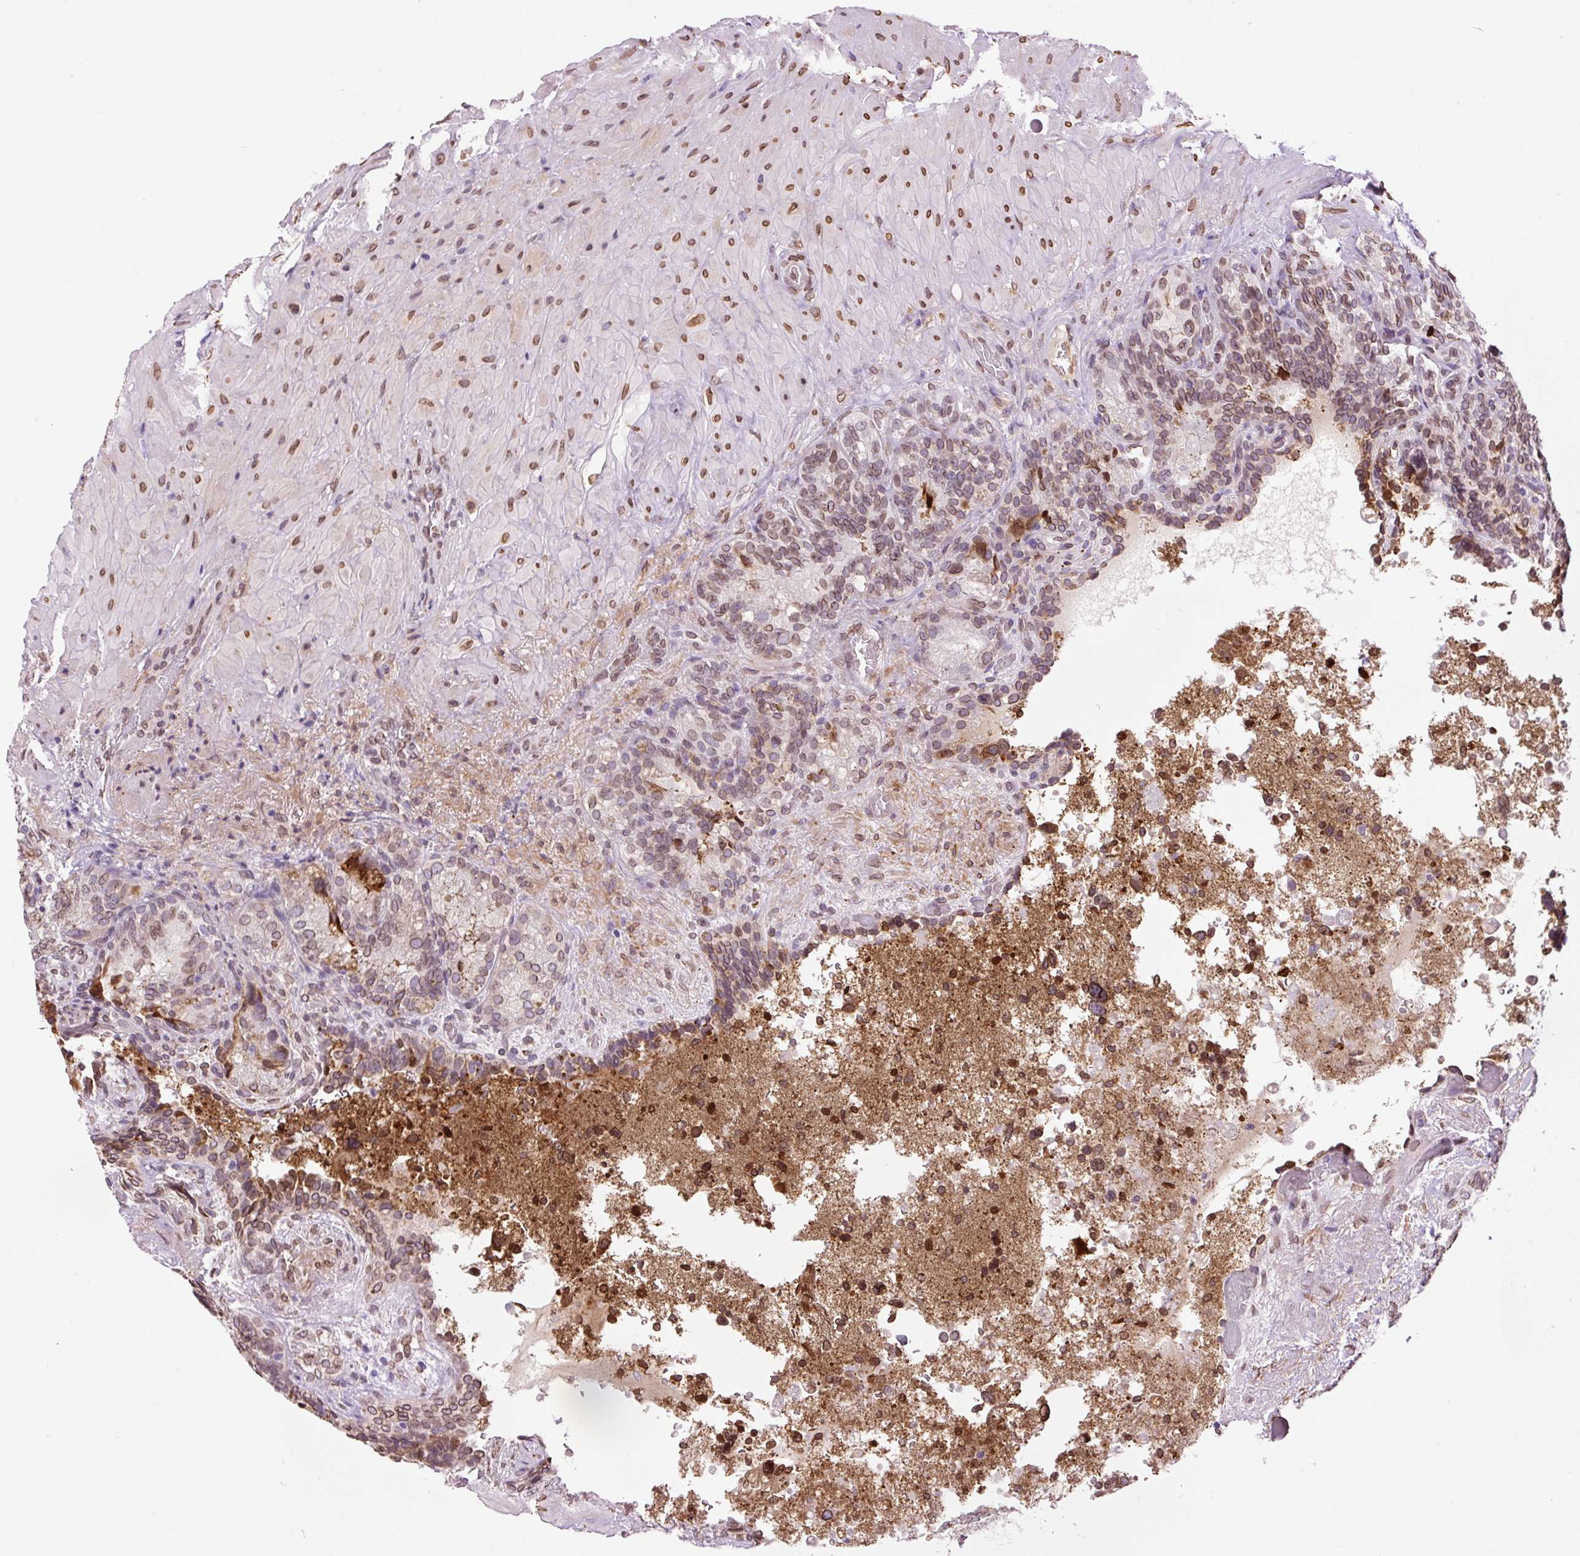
{"staining": {"intensity": "moderate", "quantity": ">75%", "location": "cytoplasmic/membranous,nuclear"}, "tissue": "seminal vesicle", "cell_type": "Glandular cells", "image_type": "normal", "snomed": [{"axis": "morphology", "description": "Normal tissue, NOS"}, {"axis": "topography", "description": "Seminal veicle"}], "caption": "There is medium levels of moderate cytoplasmic/membranous,nuclear staining in glandular cells of normal seminal vesicle, as demonstrated by immunohistochemical staining (brown color).", "gene": "ZNF224", "patient": {"sex": "male", "age": 69}}